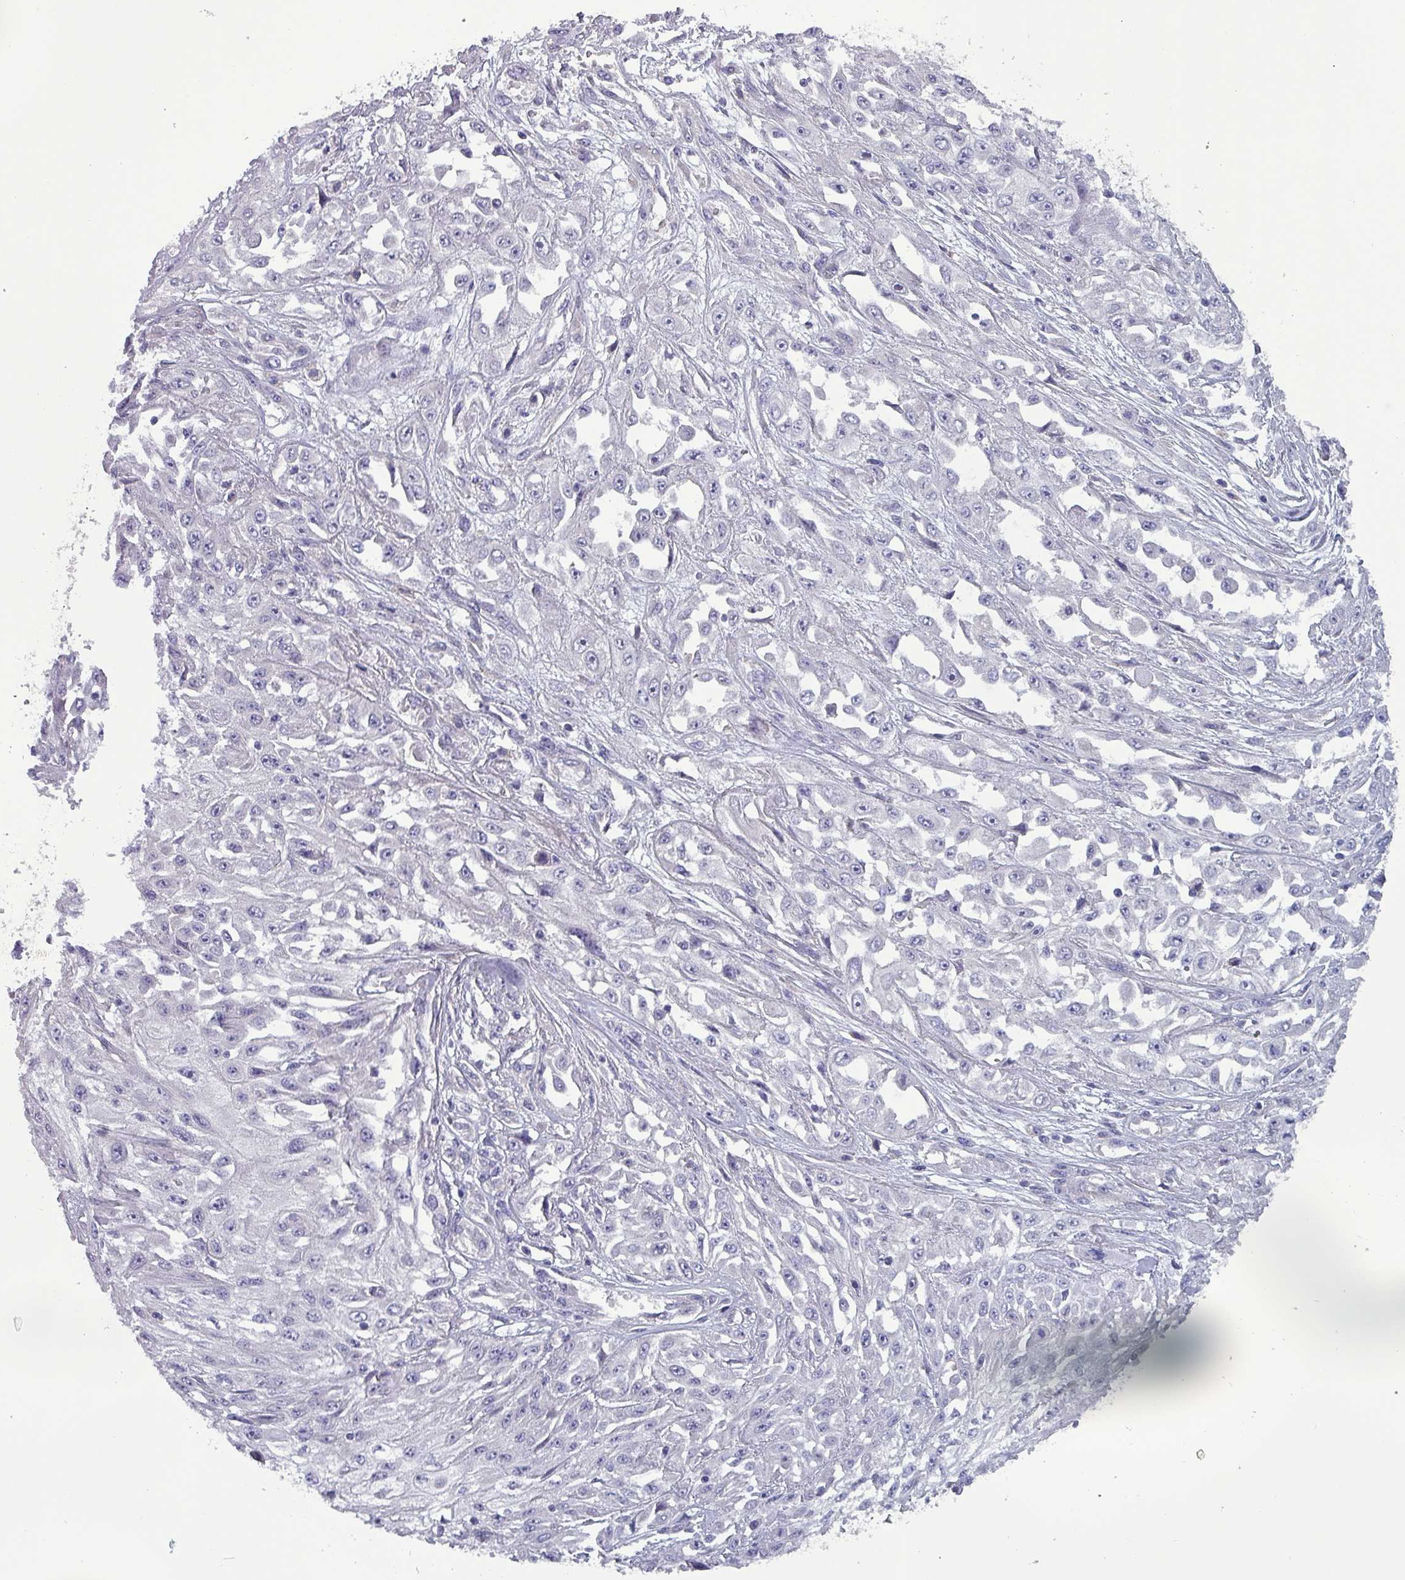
{"staining": {"intensity": "negative", "quantity": "none", "location": "none"}, "tissue": "skin cancer", "cell_type": "Tumor cells", "image_type": "cancer", "snomed": [{"axis": "morphology", "description": "Squamous cell carcinoma, NOS"}, {"axis": "morphology", "description": "Squamous cell carcinoma, metastatic, NOS"}, {"axis": "topography", "description": "Skin"}, {"axis": "topography", "description": "Lymph node"}], "caption": "Immunohistochemistry (IHC) histopathology image of human skin metastatic squamous cell carcinoma stained for a protein (brown), which shows no positivity in tumor cells. (Brightfield microscopy of DAB (3,3'-diaminobenzidine) immunohistochemistry (IHC) at high magnification).", "gene": "HSD3B7", "patient": {"sex": "male", "age": 75}}